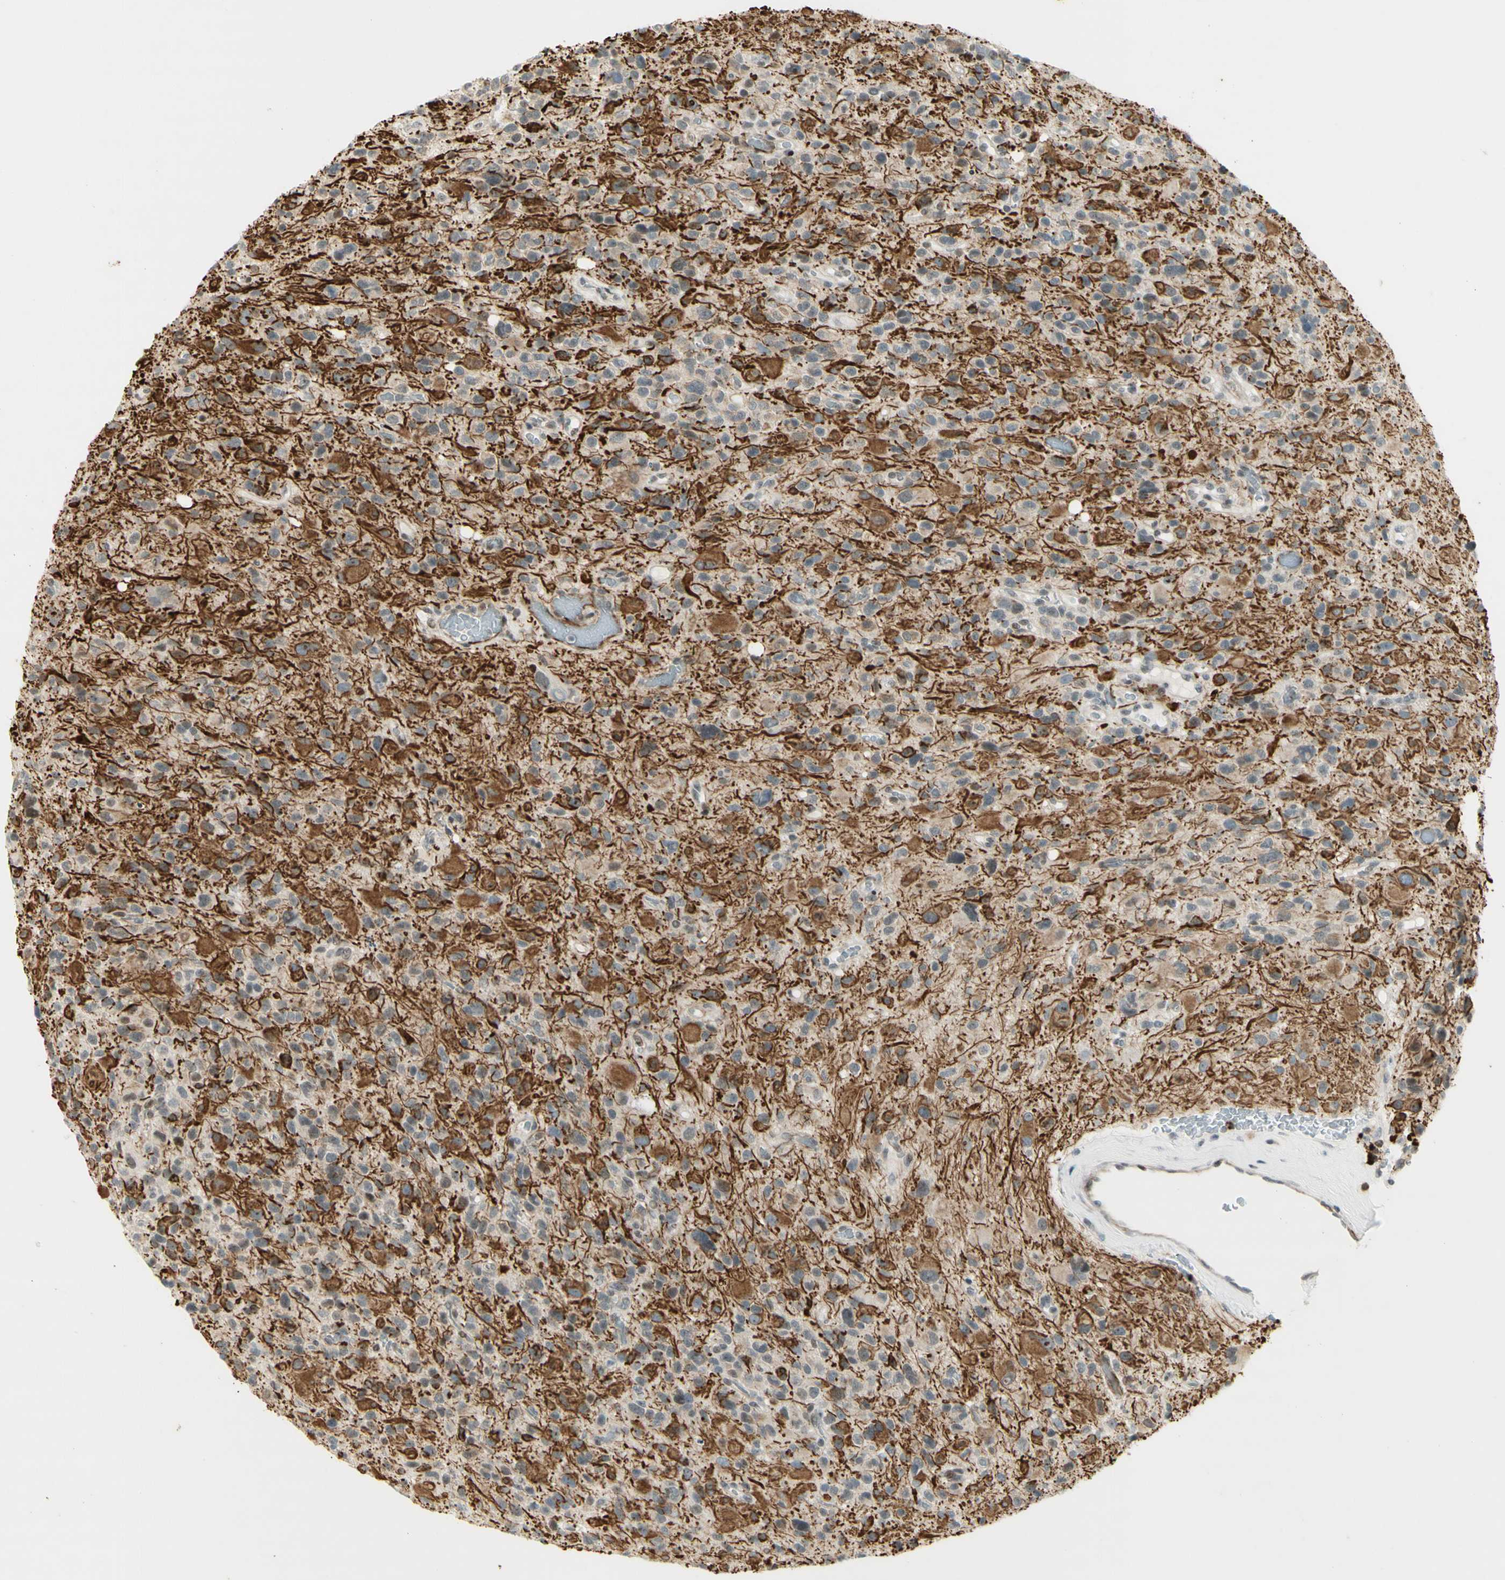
{"staining": {"intensity": "moderate", "quantity": "25%-75%", "location": "cytoplasmic/membranous,nuclear"}, "tissue": "glioma", "cell_type": "Tumor cells", "image_type": "cancer", "snomed": [{"axis": "morphology", "description": "Glioma, malignant, High grade"}, {"axis": "topography", "description": "Brain"}], "caption": "The image shows staining of glioma, revealing moderate cytoplasmic/membranous and nuclear protein expression (brown color) within tumor cells.", "gene": "IRF1", "patient": {"sex": "male", "age": 48}}